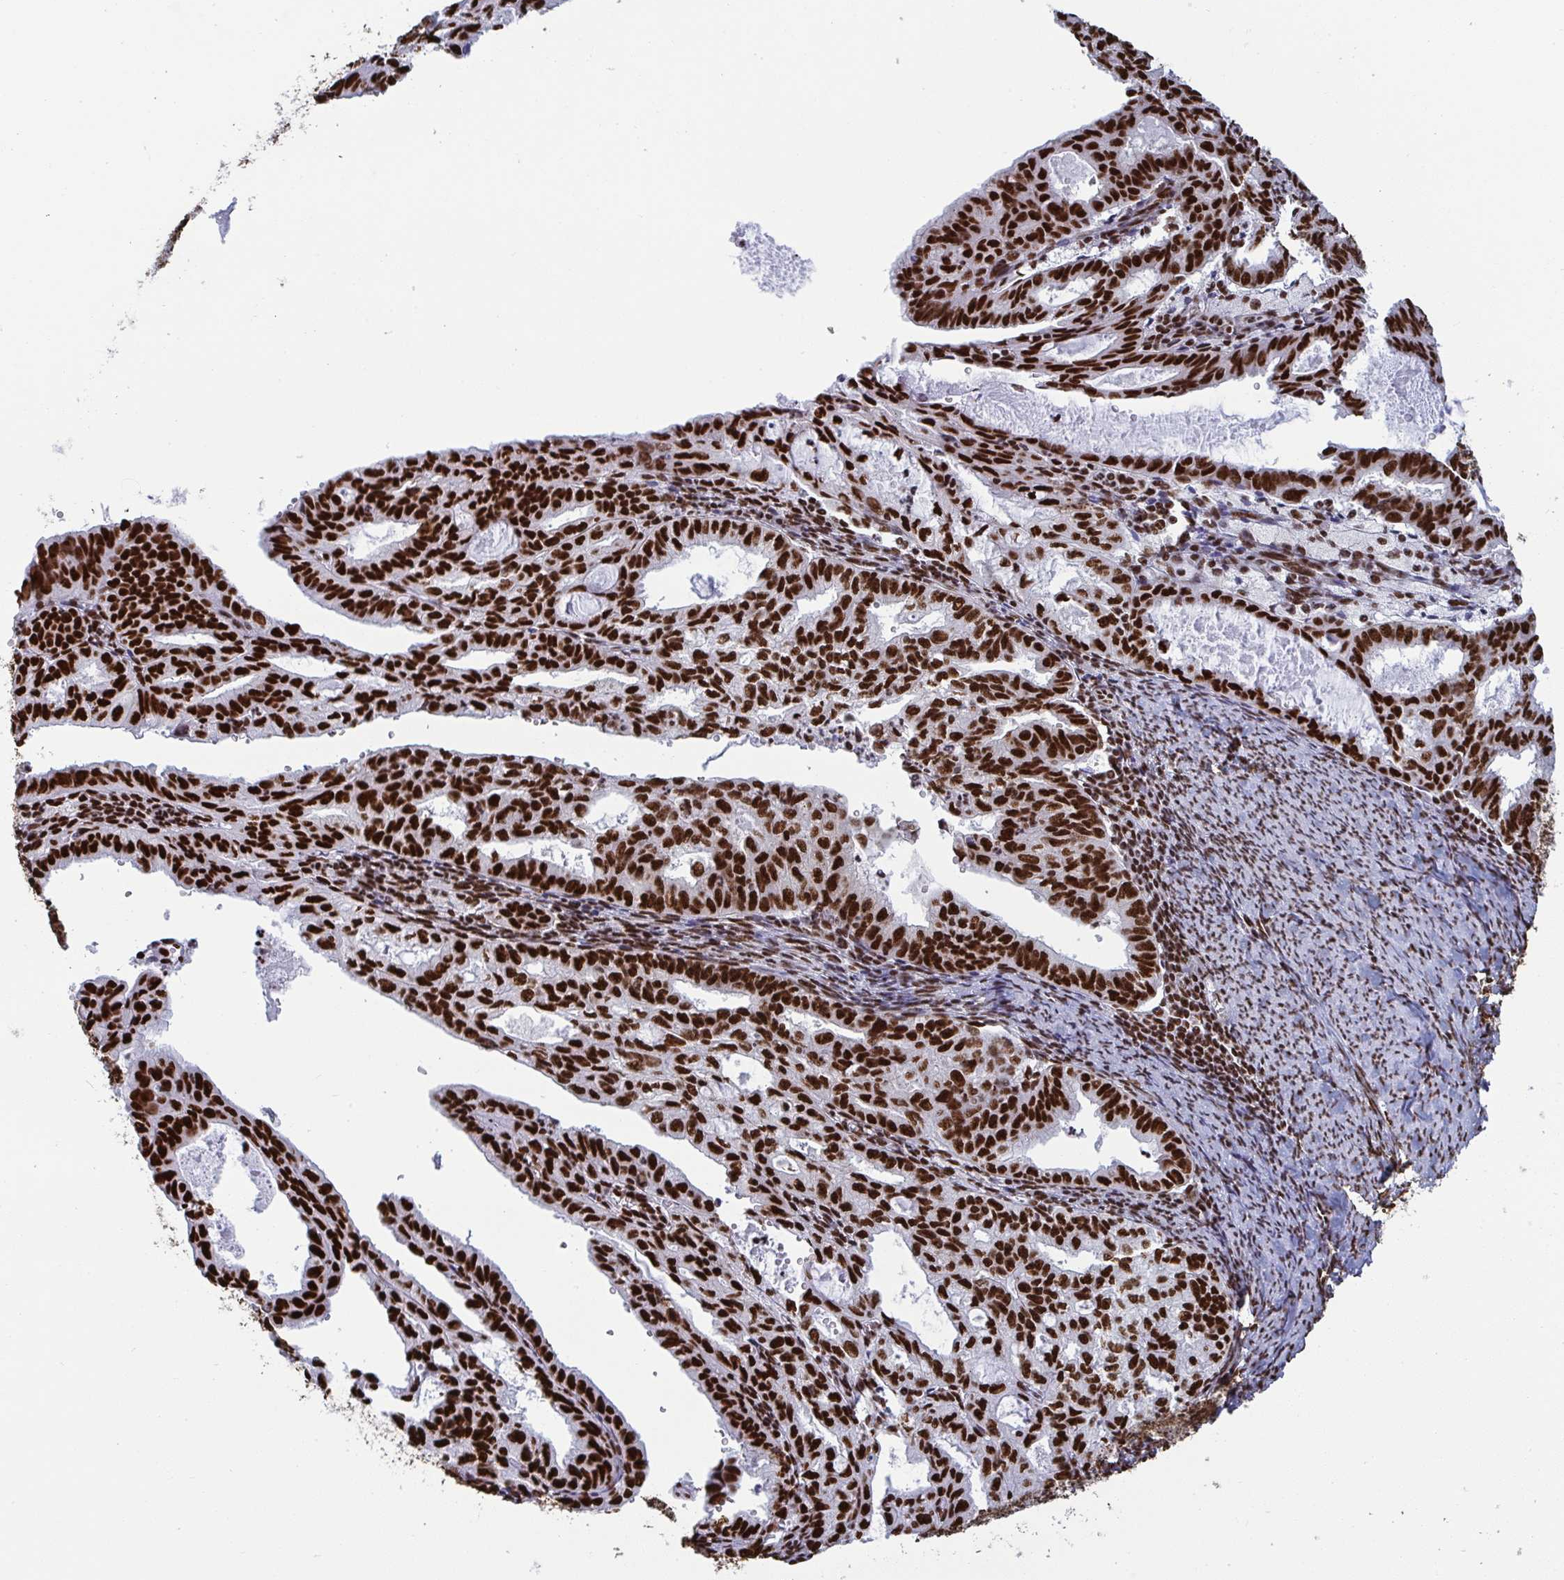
{"staining": {"intensity": "strong", "quantity": ">75%", "location": "nuclear"}, "tissue": "endometrial cancer", "cell_type": "Tumor cells", "image_type": "cancer", "snomed": [{"axis": "morphology", "description": "Adenocarcinoma, NOS"}, {"axis": "topography", "description": "Endometrium"}], "caption": "This micrograph reveals endometrial cancer stained with immunohistochemistry (IHC) to label a protein in brown. The nuclear of tumor cells show strong positivity for the protein. Nuclei are counter-stained blue.", "gene": "GAR1", "patient": {"sex": "female", "age": 70}}